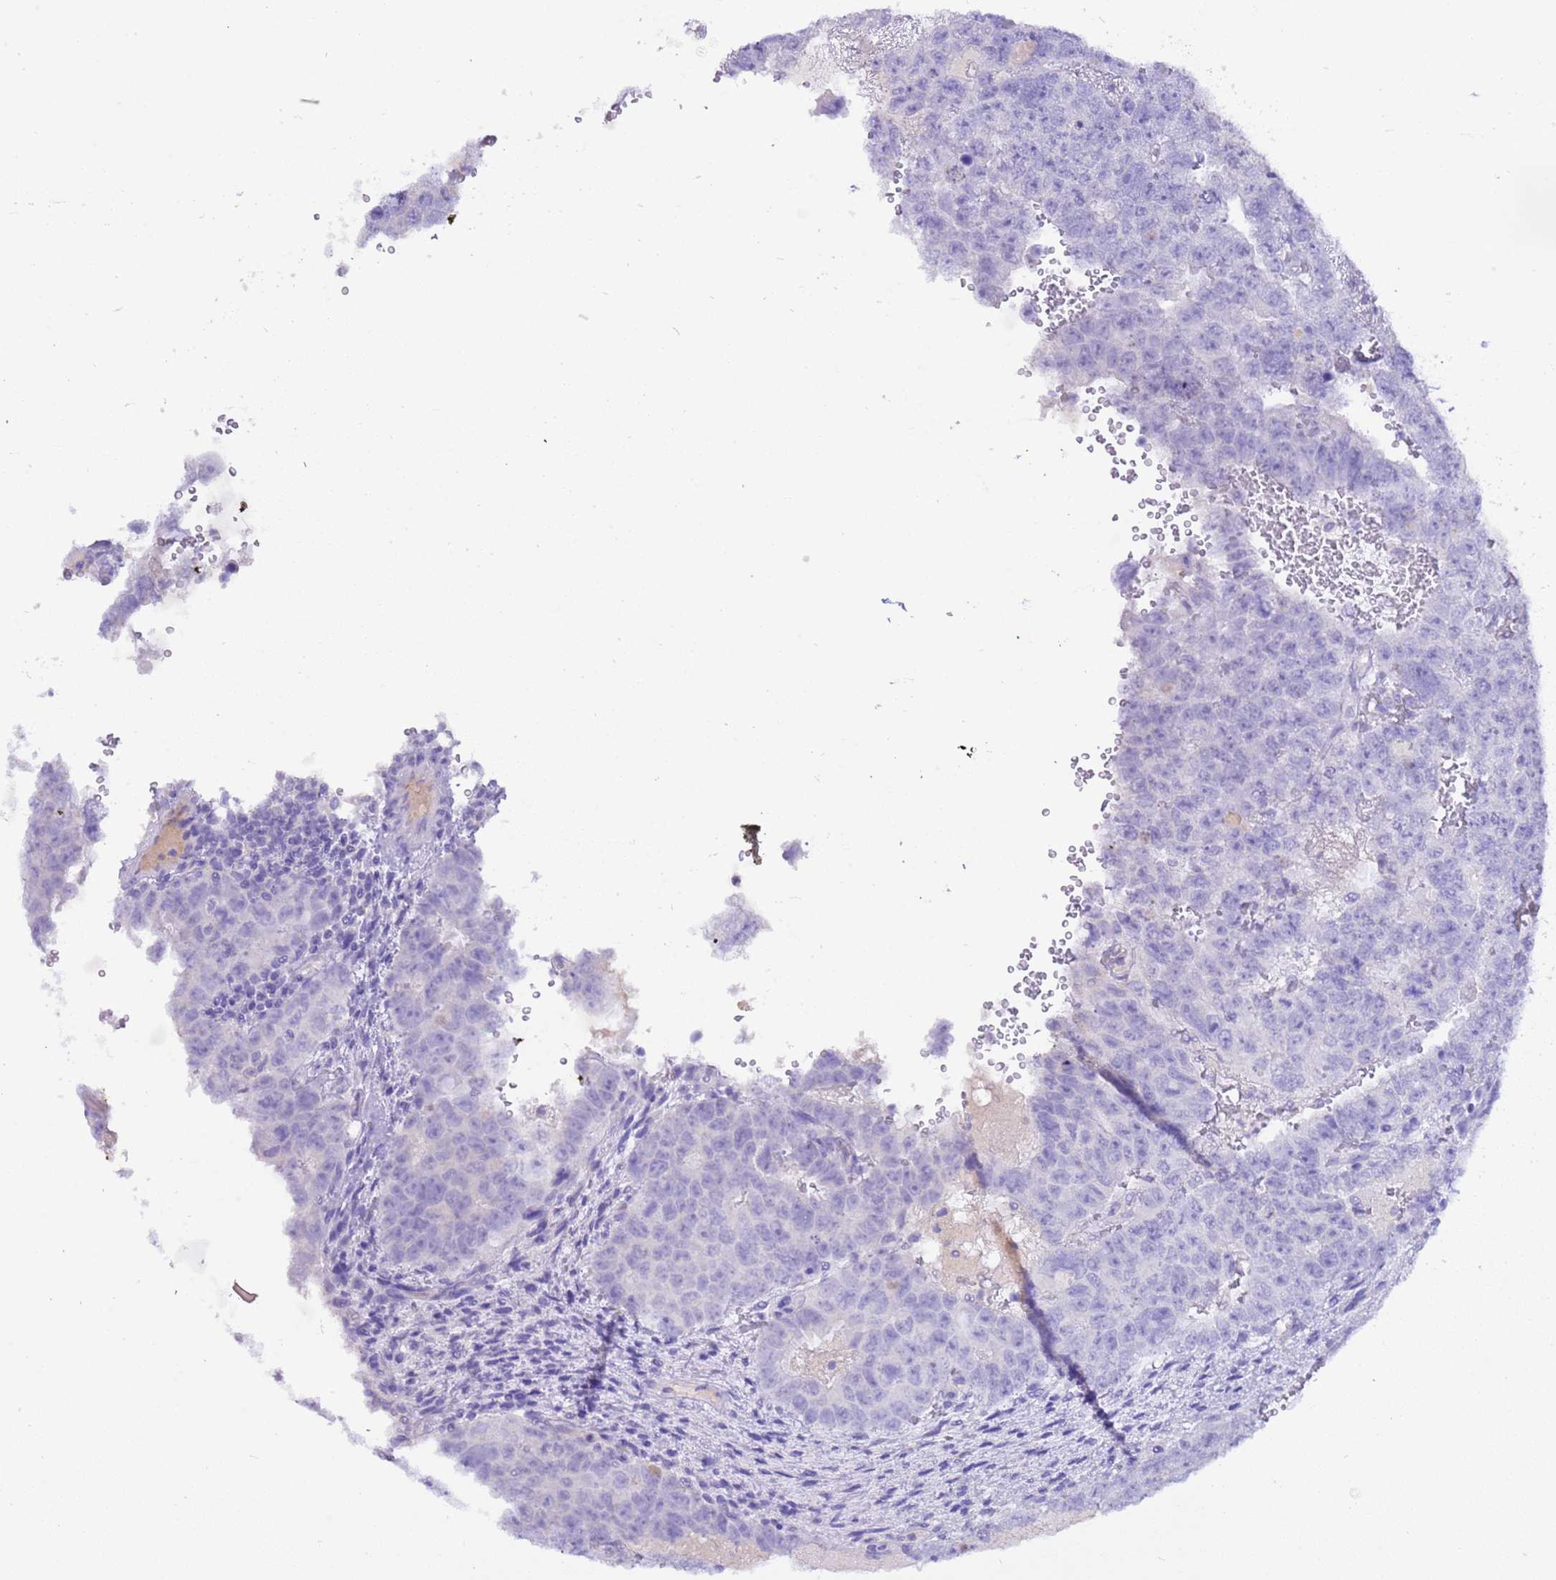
{"staining": {"intensity": "negative", "quantity": "none", "location": "none"}, "tissue": "testis cancer", "cell_type": "Tumor cells", "image_type": "cancer", "snomed": [{"axis": "morphology", "description": "Carcinoma, Embryonal, NOS"}, {"axis": "topography", "description": "Testis"}], "caption": "High magnification brightfield microscopy of testis embryonal carcinoma stained with DAB (brown) and counterstained with hematoxylin (blue): tumor cells show no significant positivity.", "gene": "CPB1", "patient": {"sex": "male", "age": 26}}